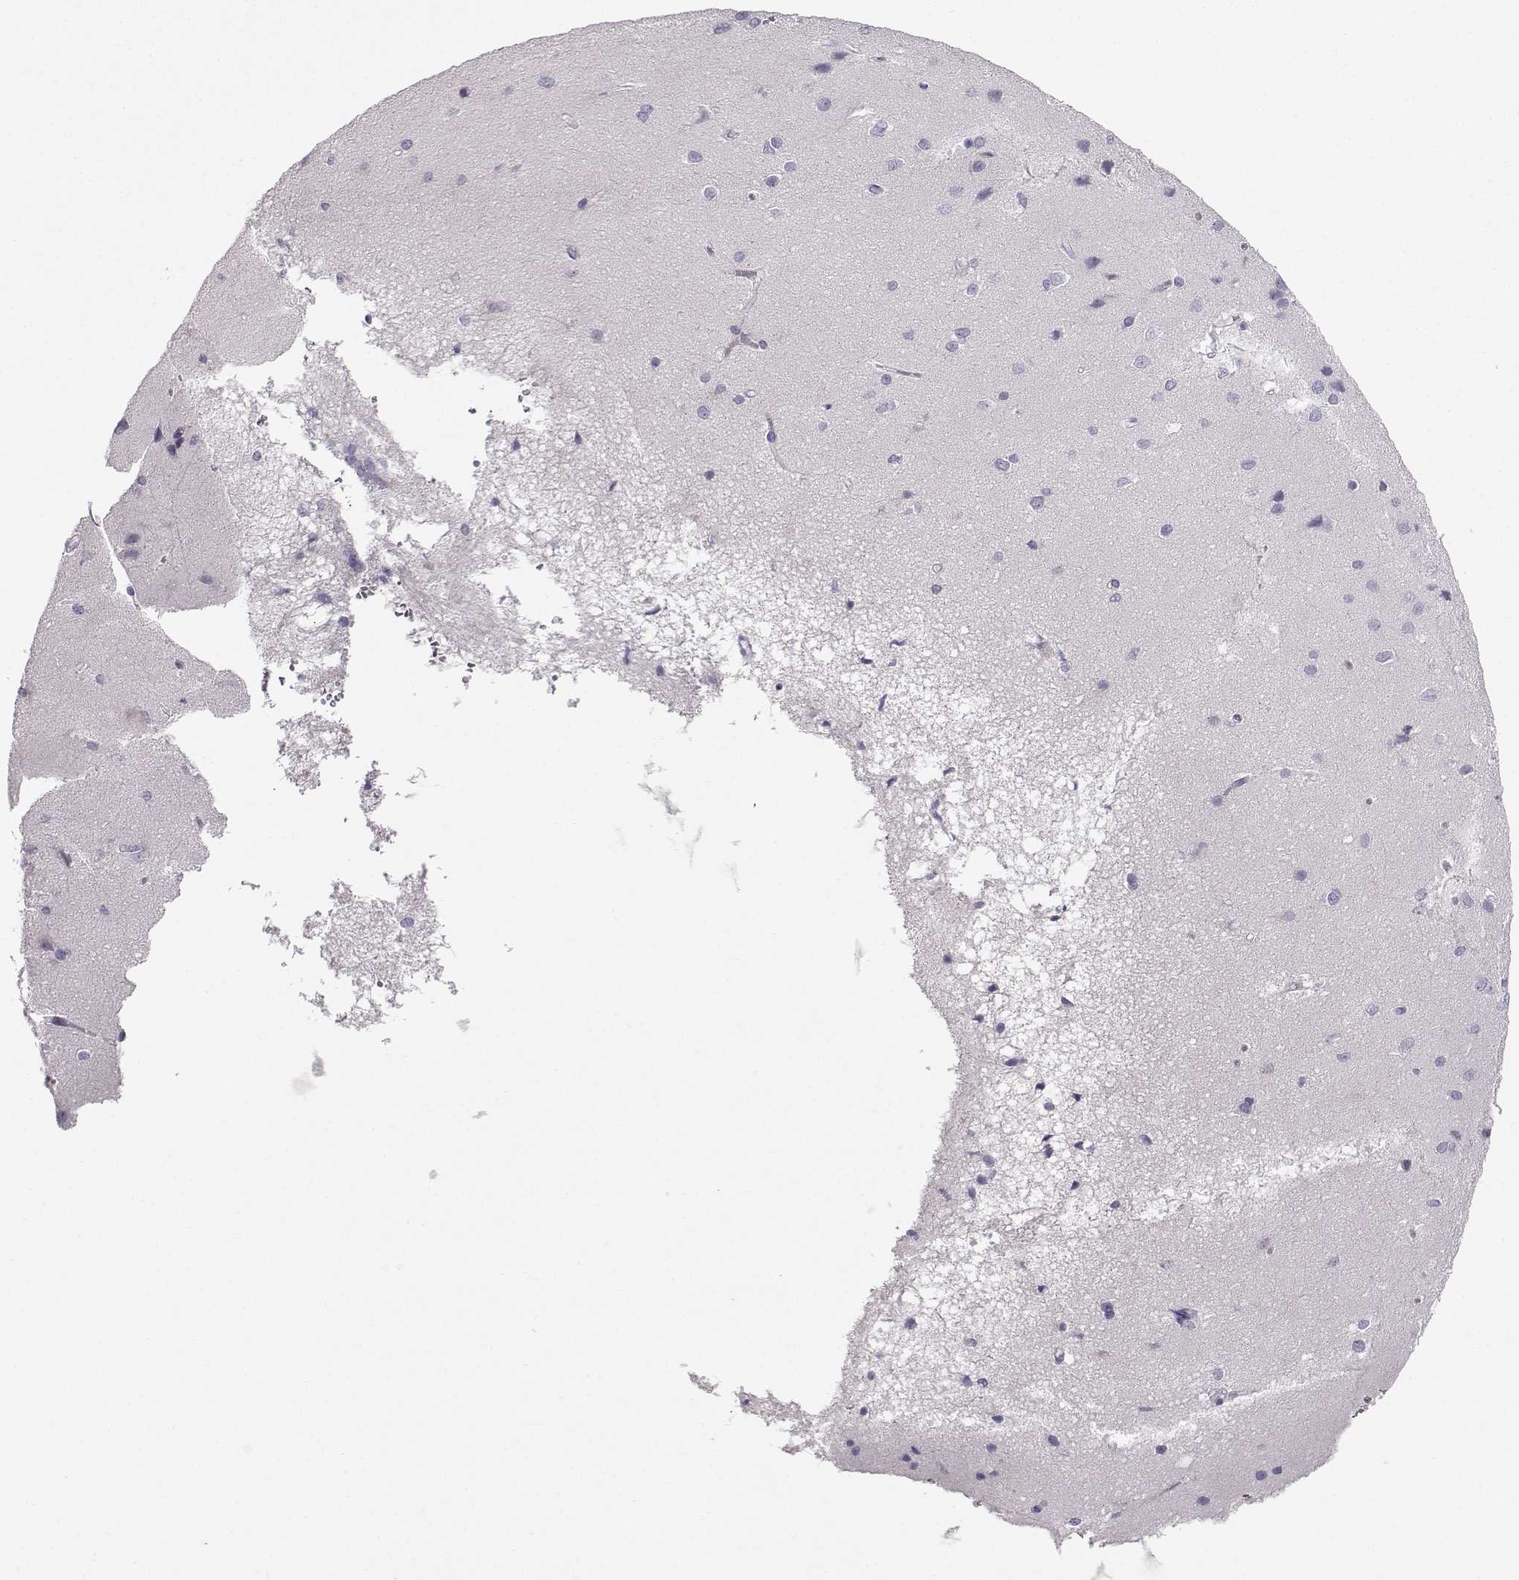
{"staining": {"intensity": "negative", "quantity": "none", "location": "none"}, "tissue": "cerebral cortex", "cell_type": "Endothelial cells", "image_type": "normal", "snomed": [{"axis": "morphology", "description": "Normal tissue, NOS"}, {"axis": "topography", "description": "Cerebral cortex"}], "caption": "High magnification brightfield microscopy of unremarkable cerebral cortex stained with DAB (brown) and counterstained with hematoxylin (blue): endothelial cells show no significant positivity.", "gene": "ZBTB8B", "patient": {"sex": "male", "age": 37}}